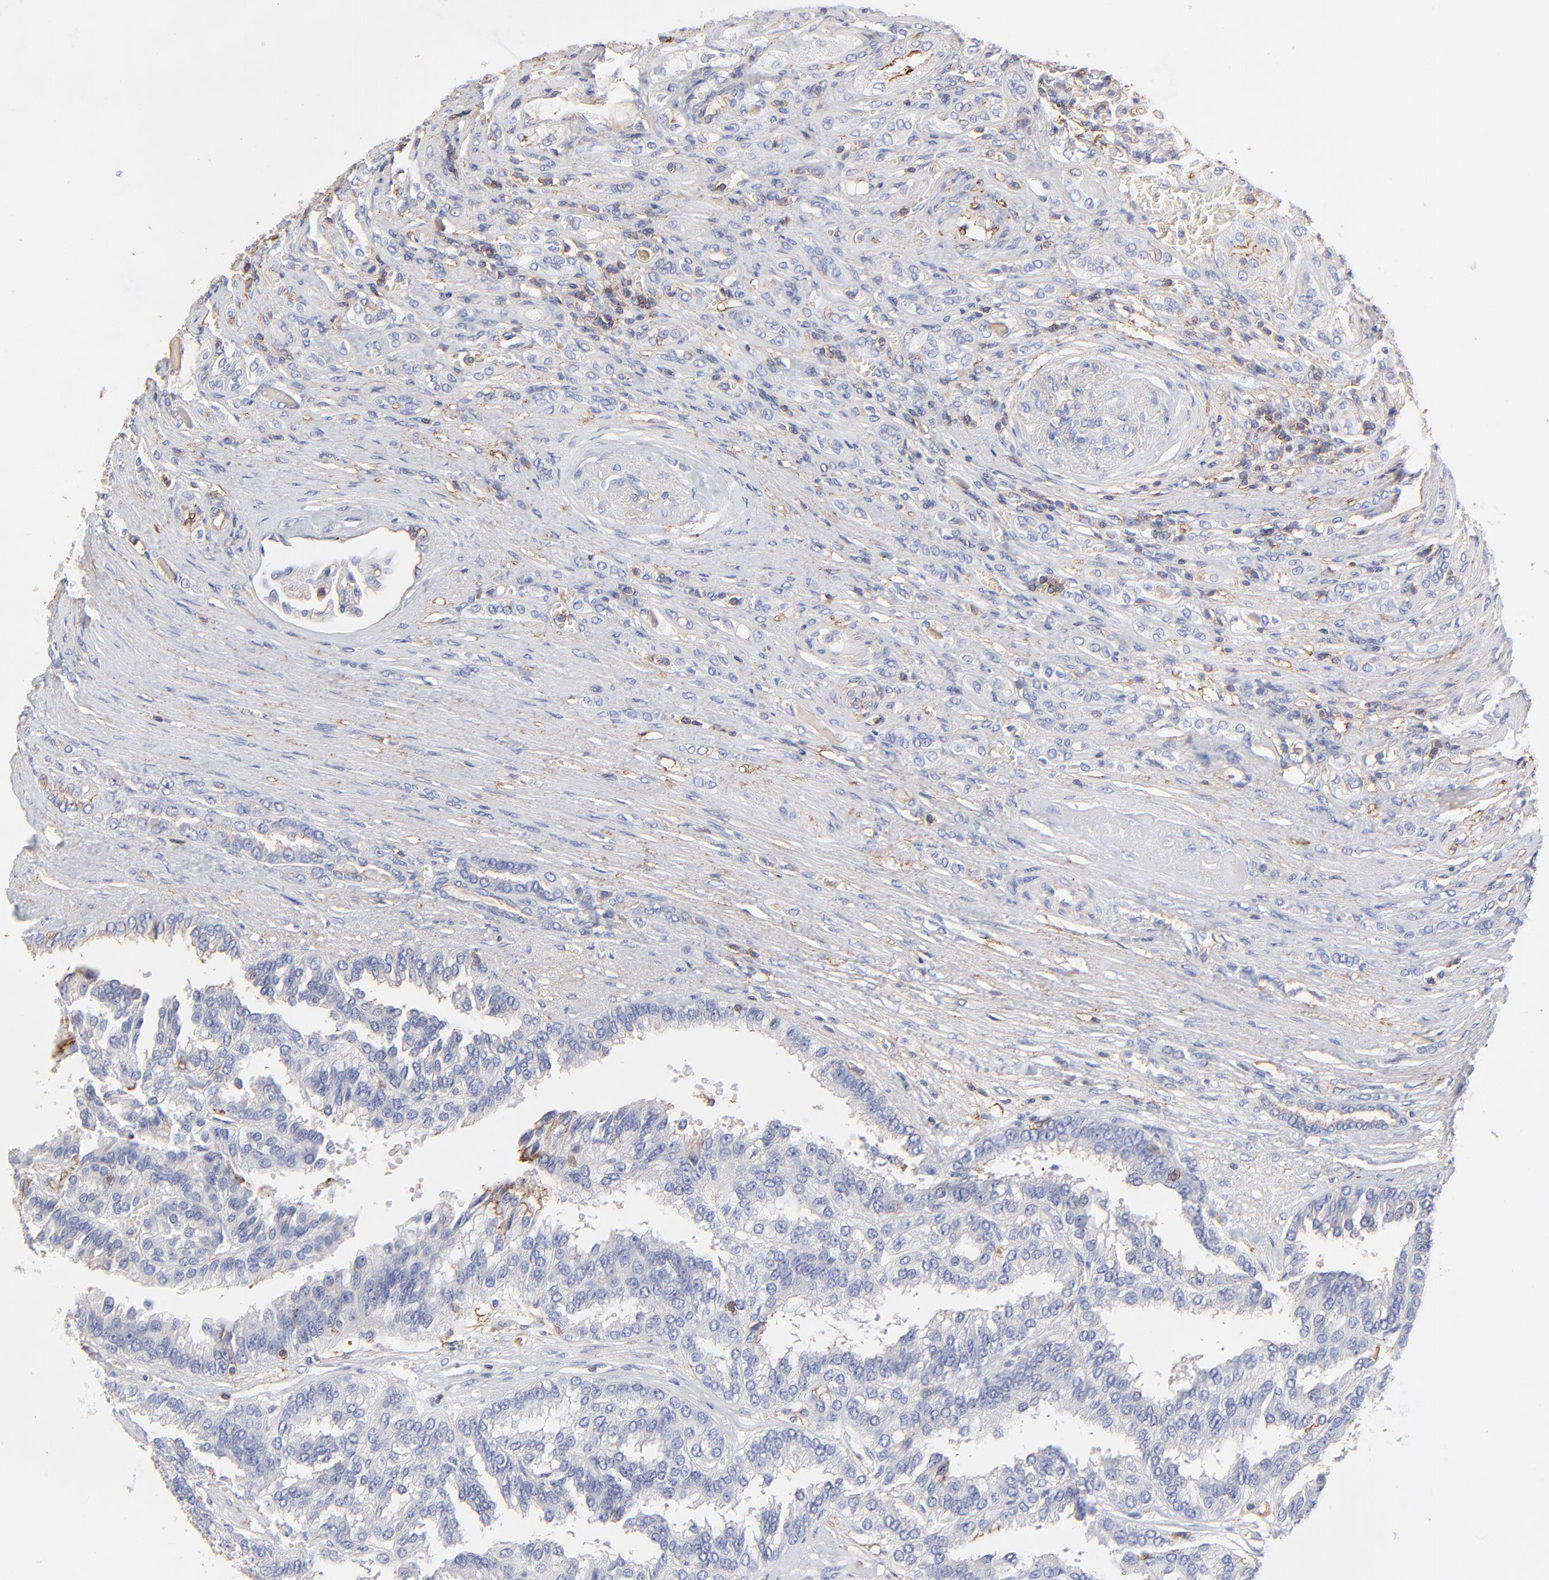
{"staining": {"intensity": "negative", "quantity": "none", "location": "none"}, "tissue": "renal cancer", "cell_type": "Tumor cells", "image_type": "cancer", "snomed": [{"axis": "morphology", "description": "Adenocarcinoma, NOS"}, {"axis": "topography", "description": "Kidney"}], "caption": "A histopathology image of human renal adenocarcinoma is negative for staining in tumor cells. The staining was performed using DAB to visualize the protein expression in brown, while the nuclei were stained in blue with hematoxylin (Magnification: 20x).", "gene": "ANXA6", "patient": {"sex": "male", "age": 46}}